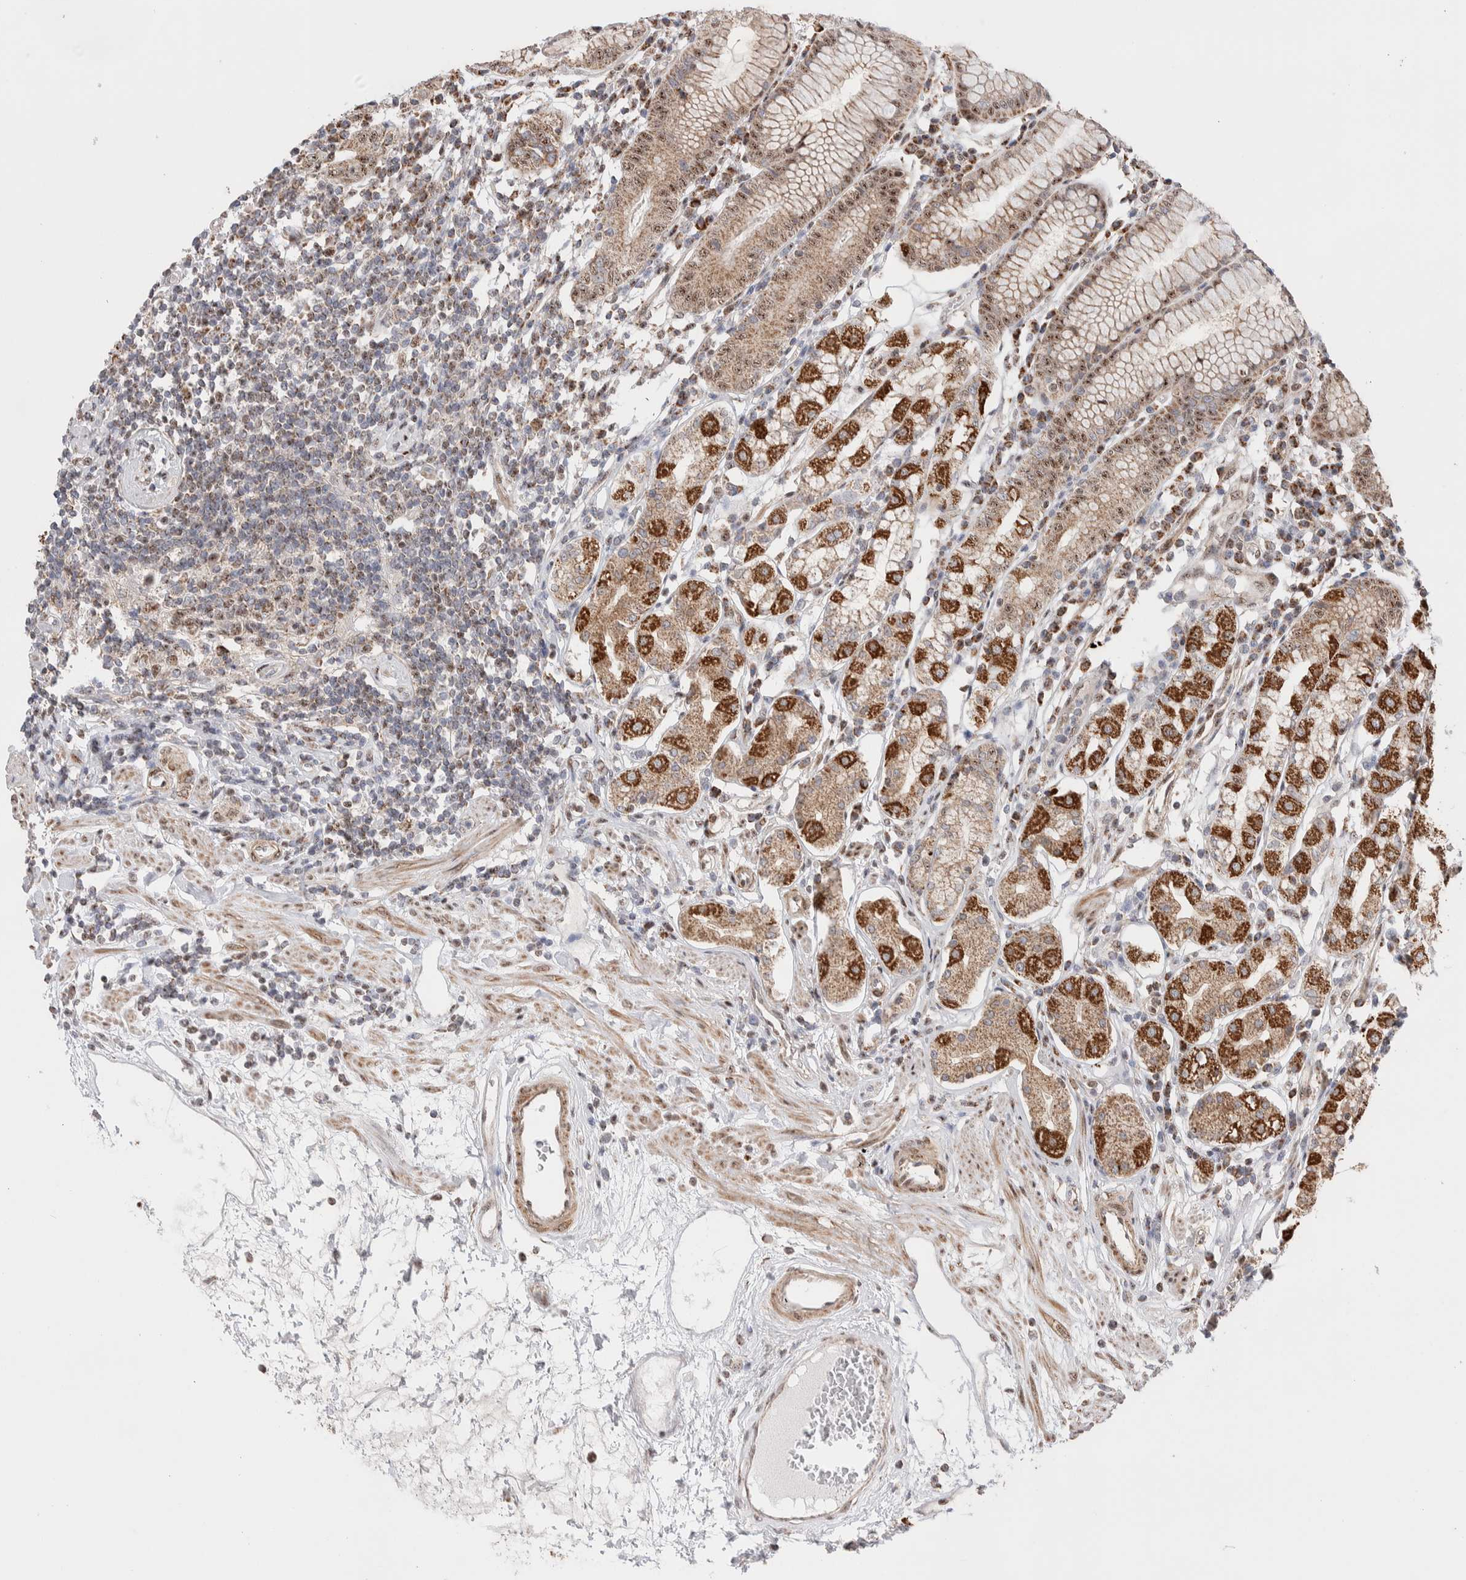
{"staining": {"intensity": "moderate", "quantity": "25%-75%", "location": "cytoplasmic/membranous,nuclear"}, "tissue": "stomach", "cell_type": "Glandular cells", "image_type": "normal", "snomed": [{"axis": "morphology", "description": "Normal tissue, NOS"}, {"axis": "topography", "description": "Stomach"}, {"axis": "topography", "description": "Stomach, lower"}], "caption": "Moderate cytoplasmic/membranous,nuclear protein staining is present in approximately 25%-75% of glandular cells in stomach. The protein is shown in brown color, while the nuclei are stained blue.", "gene": "ZNF695", "patient": {"sex": "female", "age": 56}}